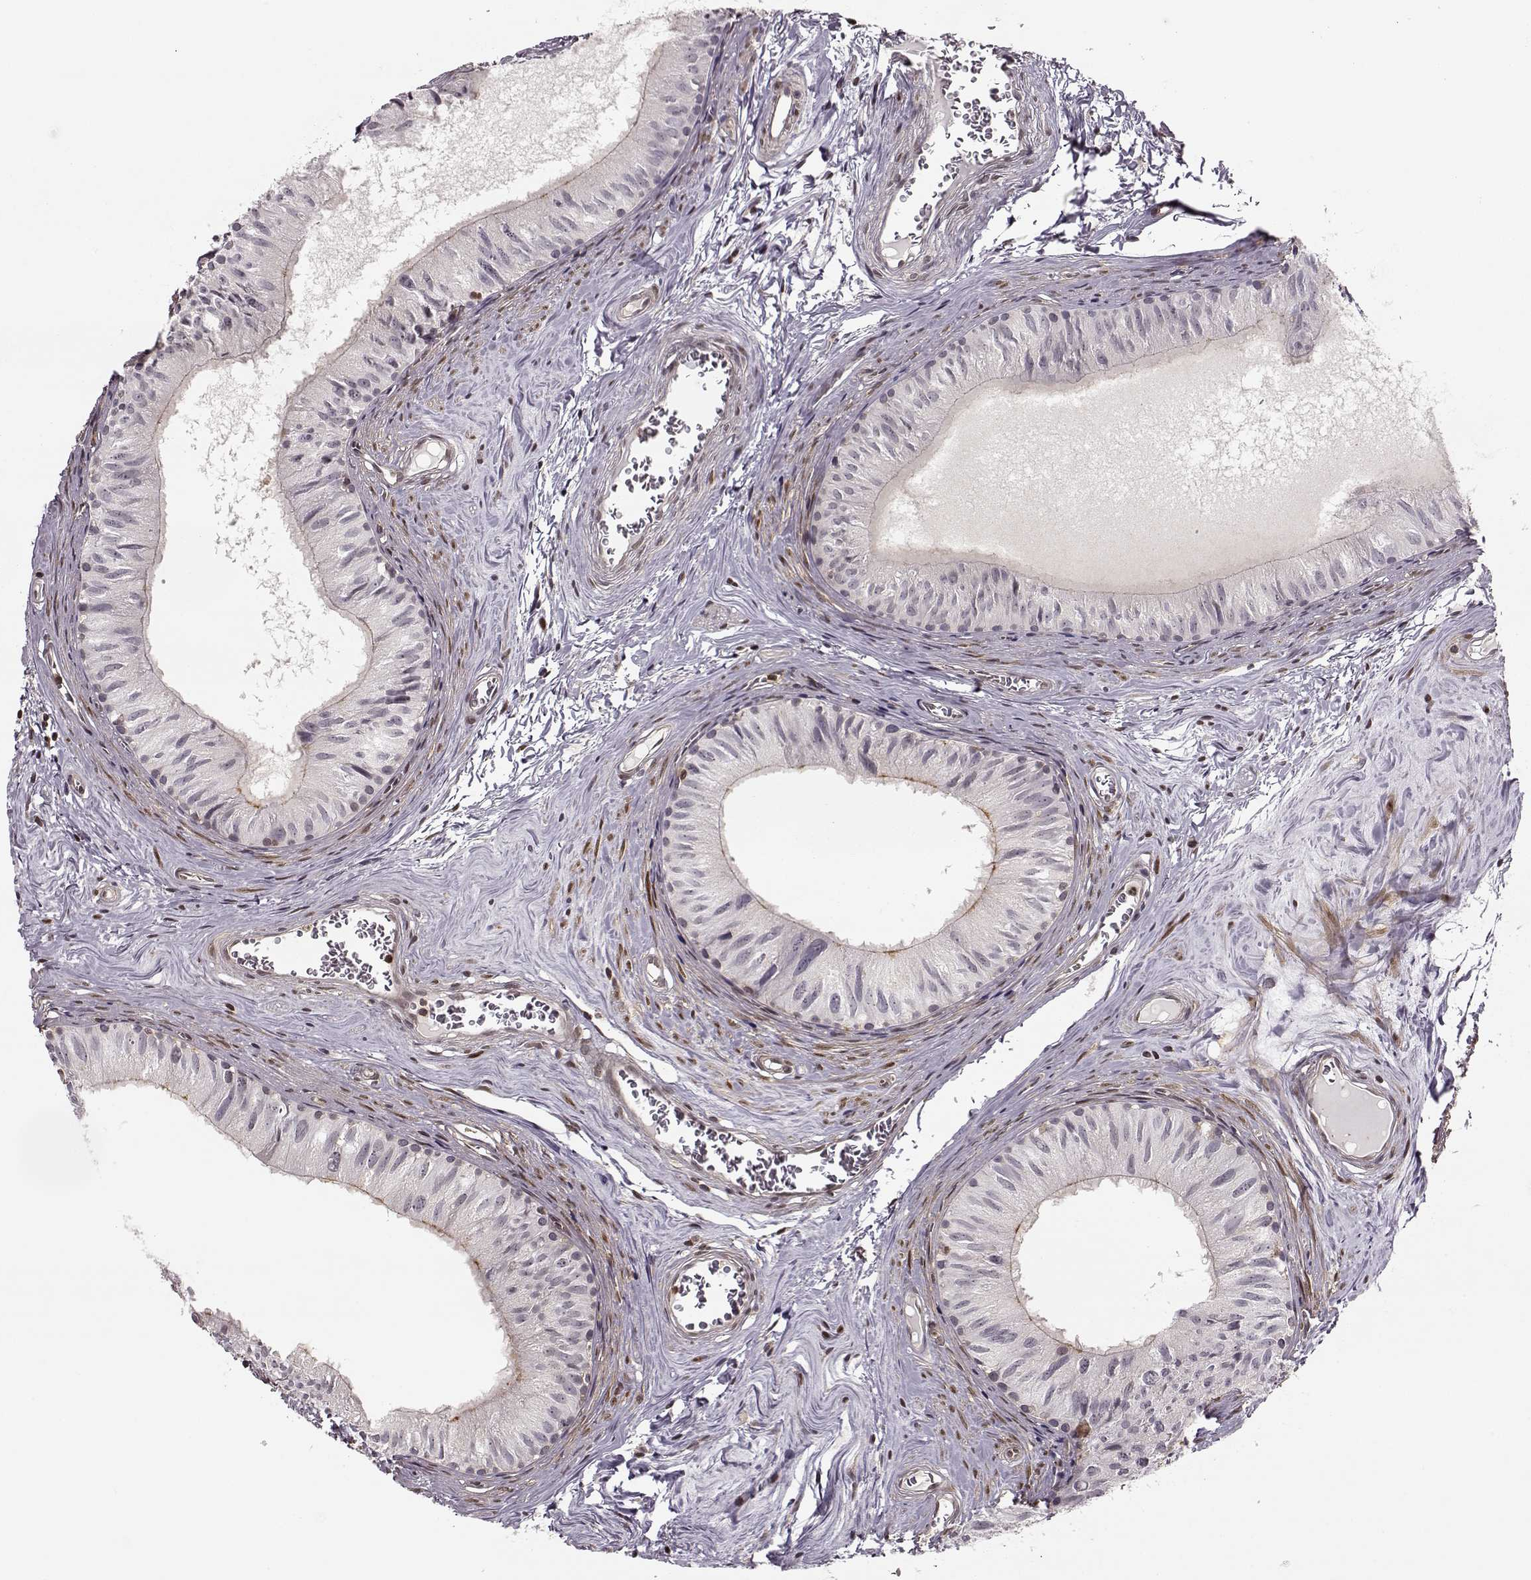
{"staining": {"intensity": "negative", "quantity": "none", "location": "none"}, "tissue": "epididymis", "cell_type": "Glandular cells", "image_type": "normal", "snomed": [{"axis": "morphology", "description": "Normal tissue, NOS"}, {"axis": "topography", "description": "Epididymis"}], "caption": "IHC micrograph of unremarkable epididymis stained for a protein (brown), which shows no expression in glandular cells.", "gene": "MFSD1", "patient": {"sex": "male", "age": 52}}